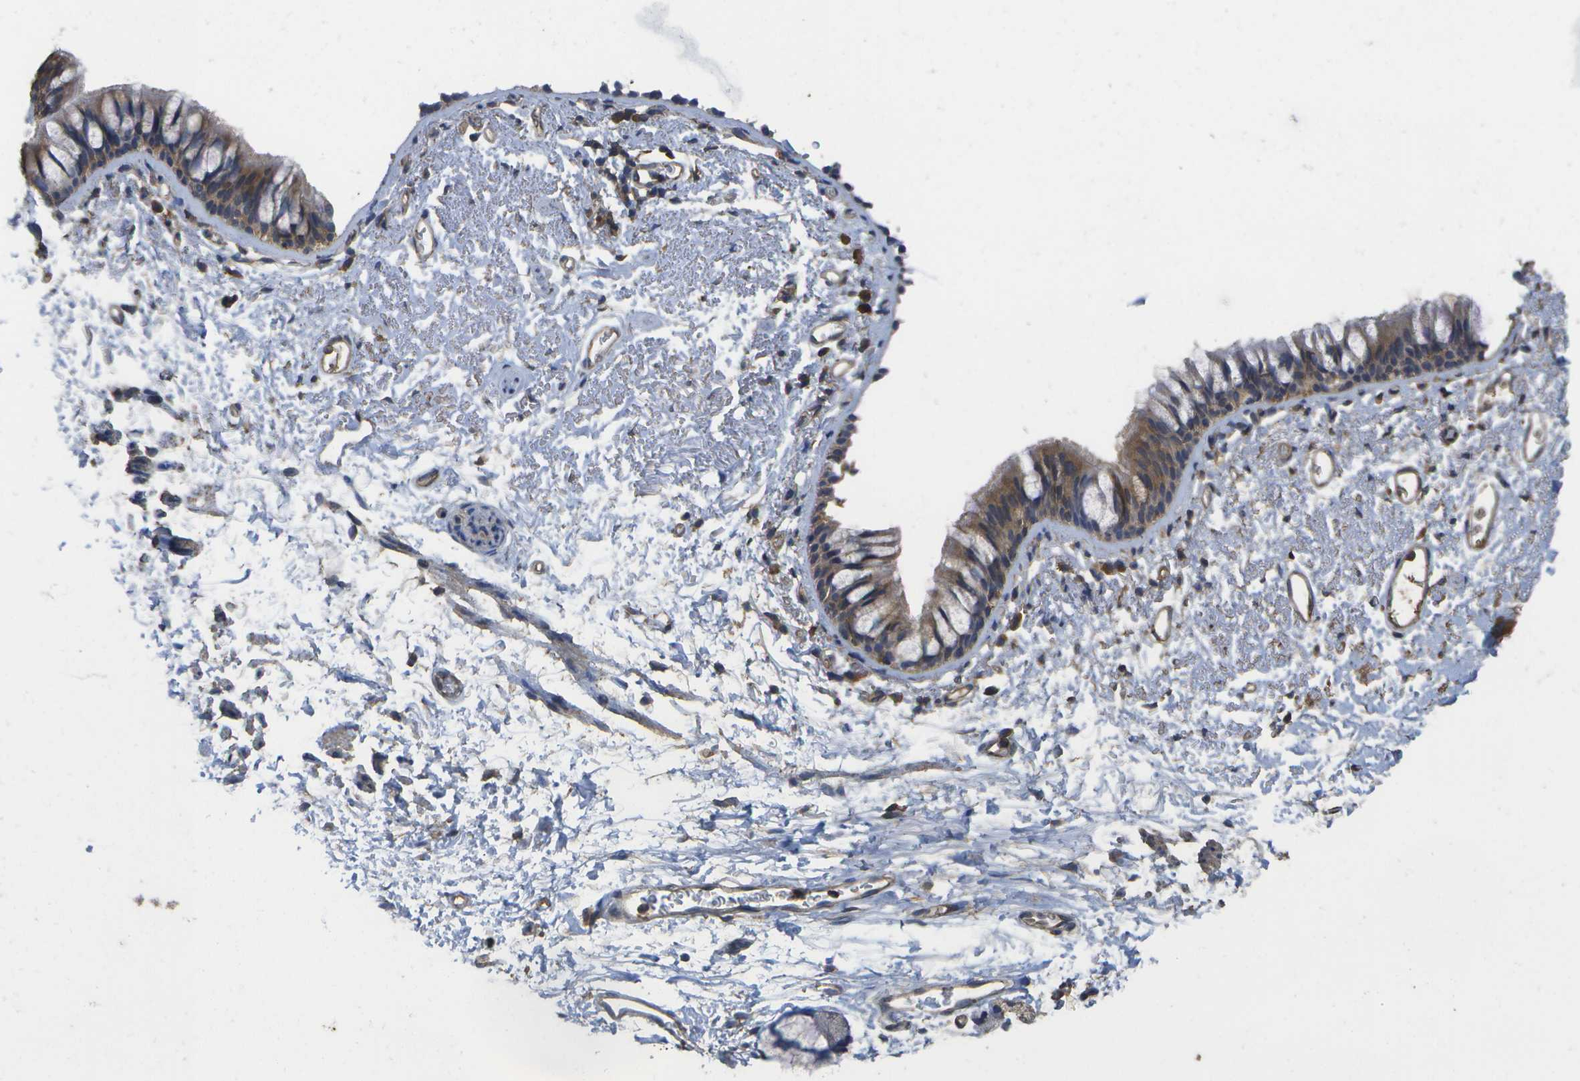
{"staining": {"intensity": "negative", "quantity": "none", "location": "none"}, "tissue": "adipose tissue", "cell_type": "Adipocytes", "image_type": "normal", "snomed": [{"axis": "morphology", "description": "Normal tissue, NOS"}, {"axis": "topography", "description": "Bronchus"}], "caption": "Immunohistochemistry (IHC) micrograph of benign human adipose tissue stained for a protein (brown), which exhibits no staining in adipocytes. (DAB (3,3'-diaminobenzidine) IHC with hematoxylin counter stain).", "gene": "SACS", "patient": {"sex": "female", "age": 73}}